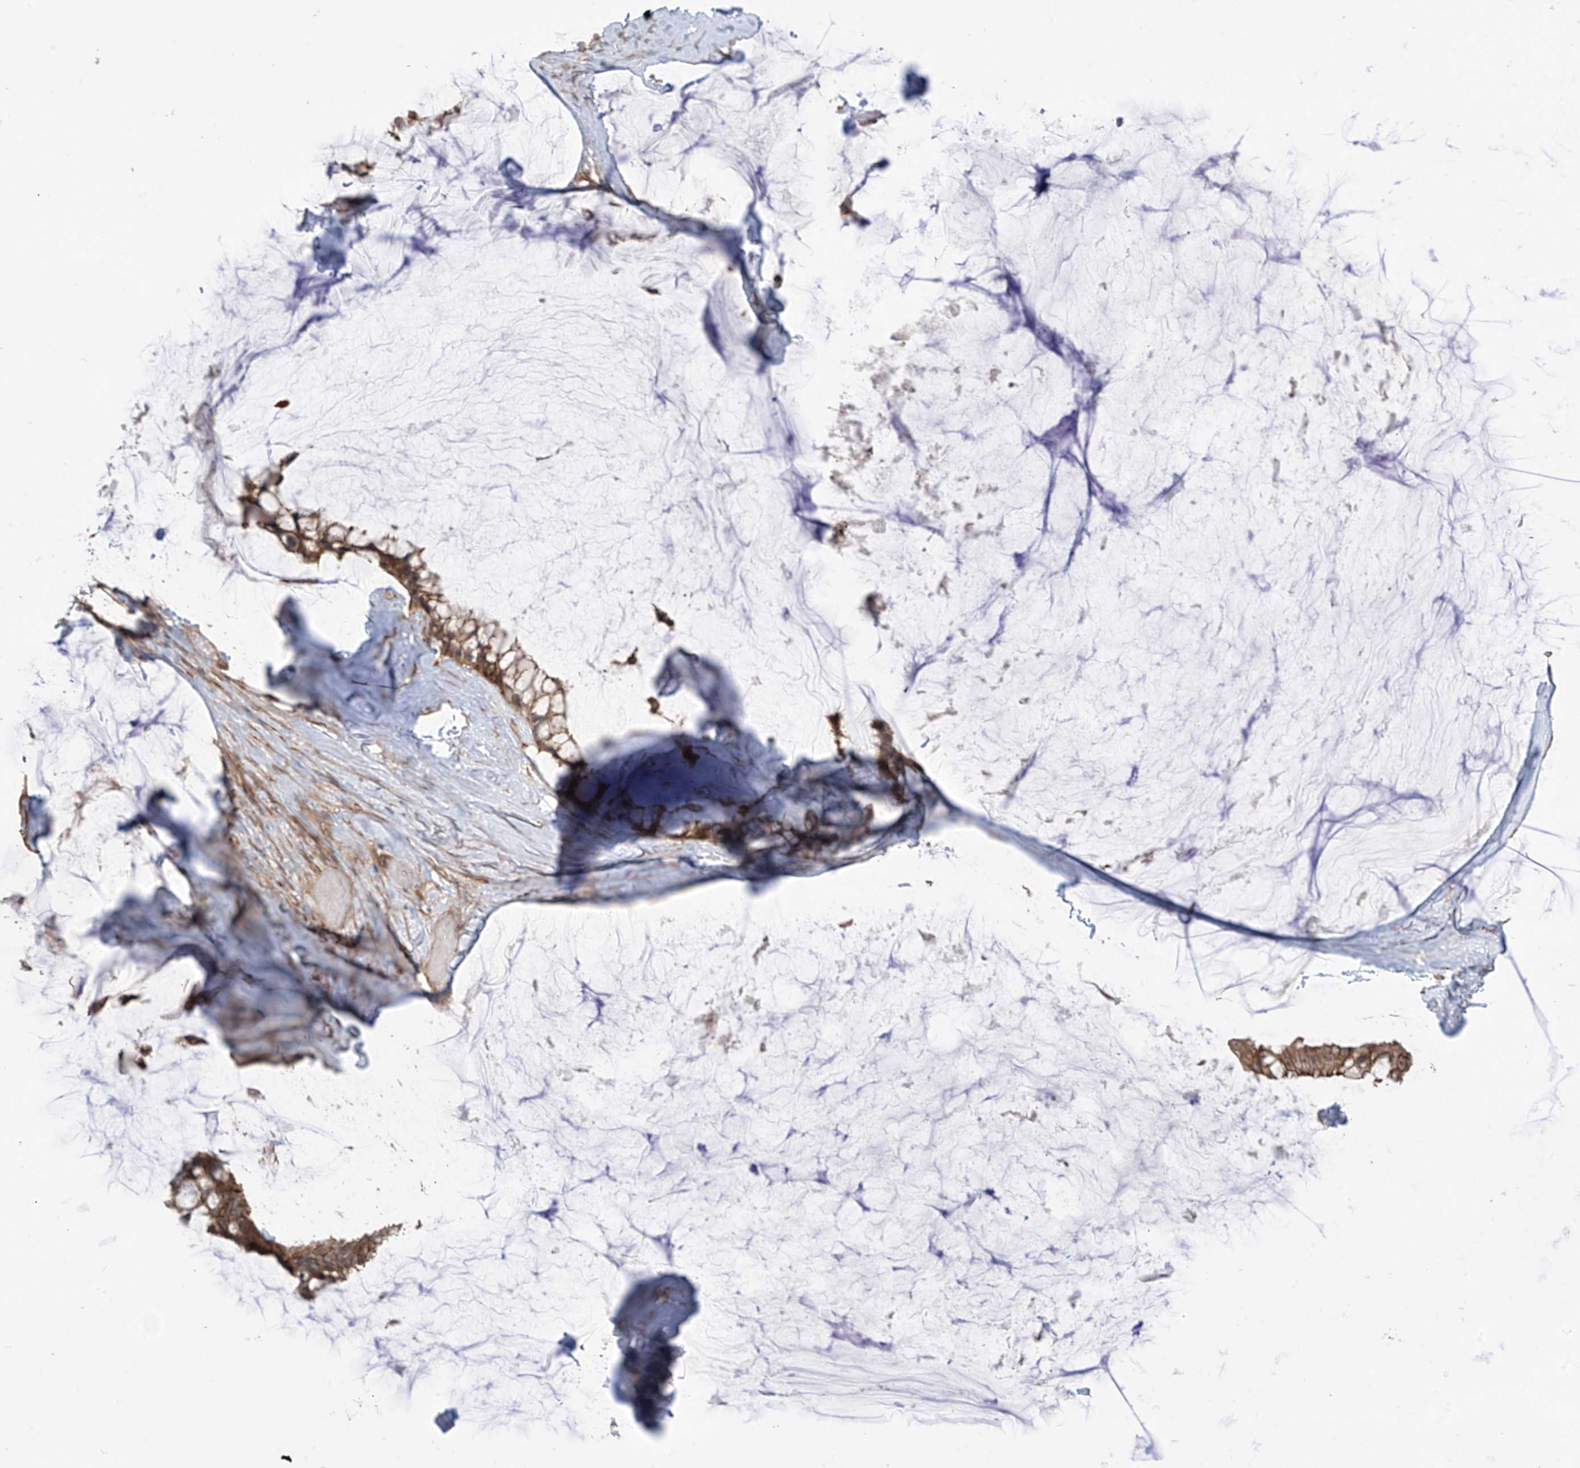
{"staining": {"intensity": "moderate", "quantity": ">75%", "location": "cytoplasmic/membranous"}, "tissue": "ovarian cancer", "cell_type": "Tumor cells", "image_type": "cancer", "snomed": [{"axis": "morphology", "description": "Cystadenocarcinoma, mucinous, NOS"}, {"axis": "topography", "description": "Ovary"}], "caption": "An IHC micrograph of neoplastic tissue is shown. Protein staining in brown labels moderate cytoplasmic/membranous positivity in ovarian mucinous cystadenocarcinoma within tumor cells.", "gene": "LRRC74A", "patient": {"sex": "female", "age": 39}}